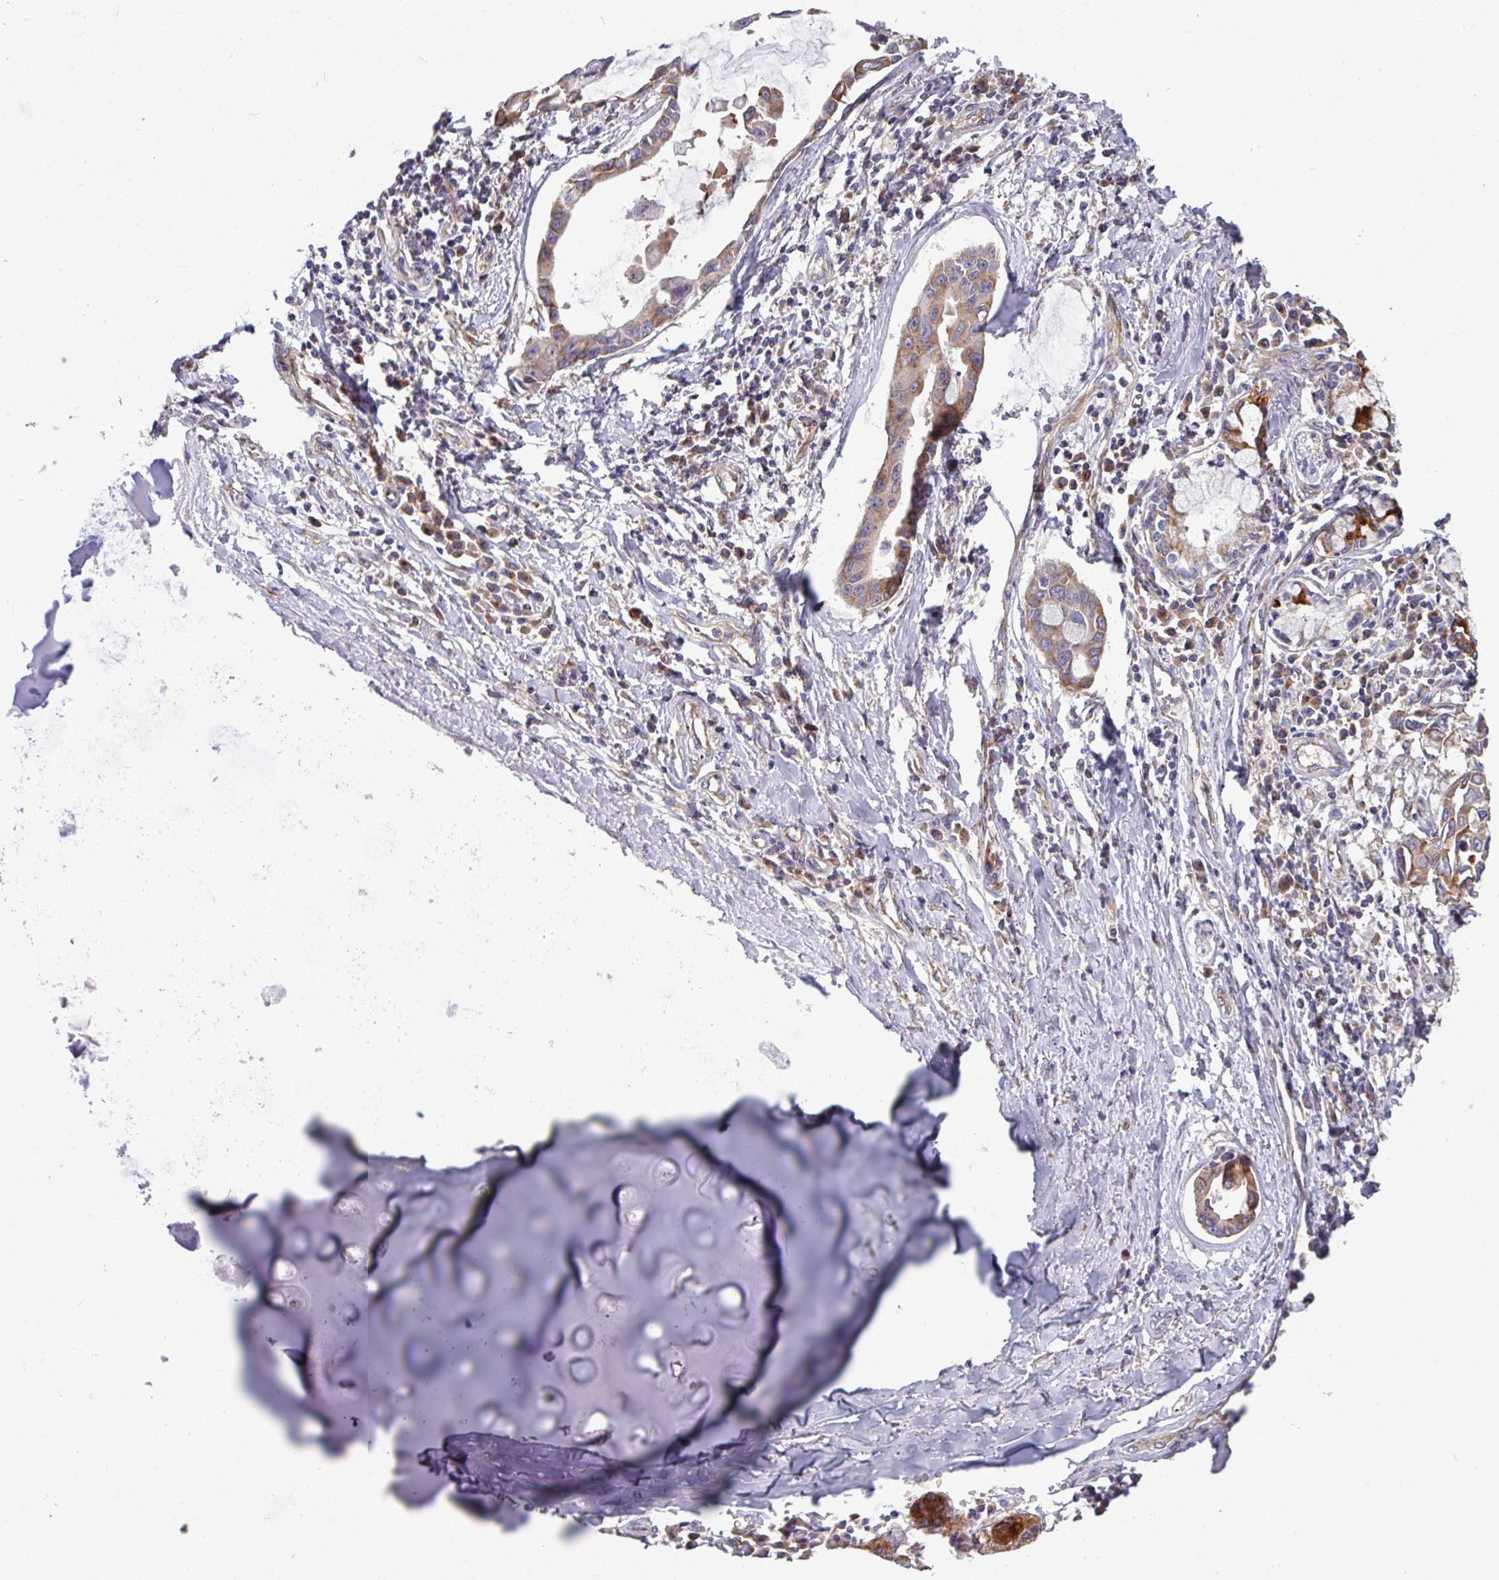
{"staining": {"intensity": "moderate", "quantity": ">75%", "location": "cytoplasmic/membranous"}, "tissue": "lung cancer", "cell_type": "Tumor cells", "image_type": "cancer", "snomed": [{"axis": "morphology", "description": "Adenocarcinoma, NOS"}, {"axis": "topography", "description": "Lung"}], "caption": "Tumor cells demonstrate medium levels of moderate cytoplasmic/membranous staining in approximately >75% of cells in human lung cancer (adenocarcinoma).", "gene": "LSM12", "patient": {"sex": "male", "age": 64}}